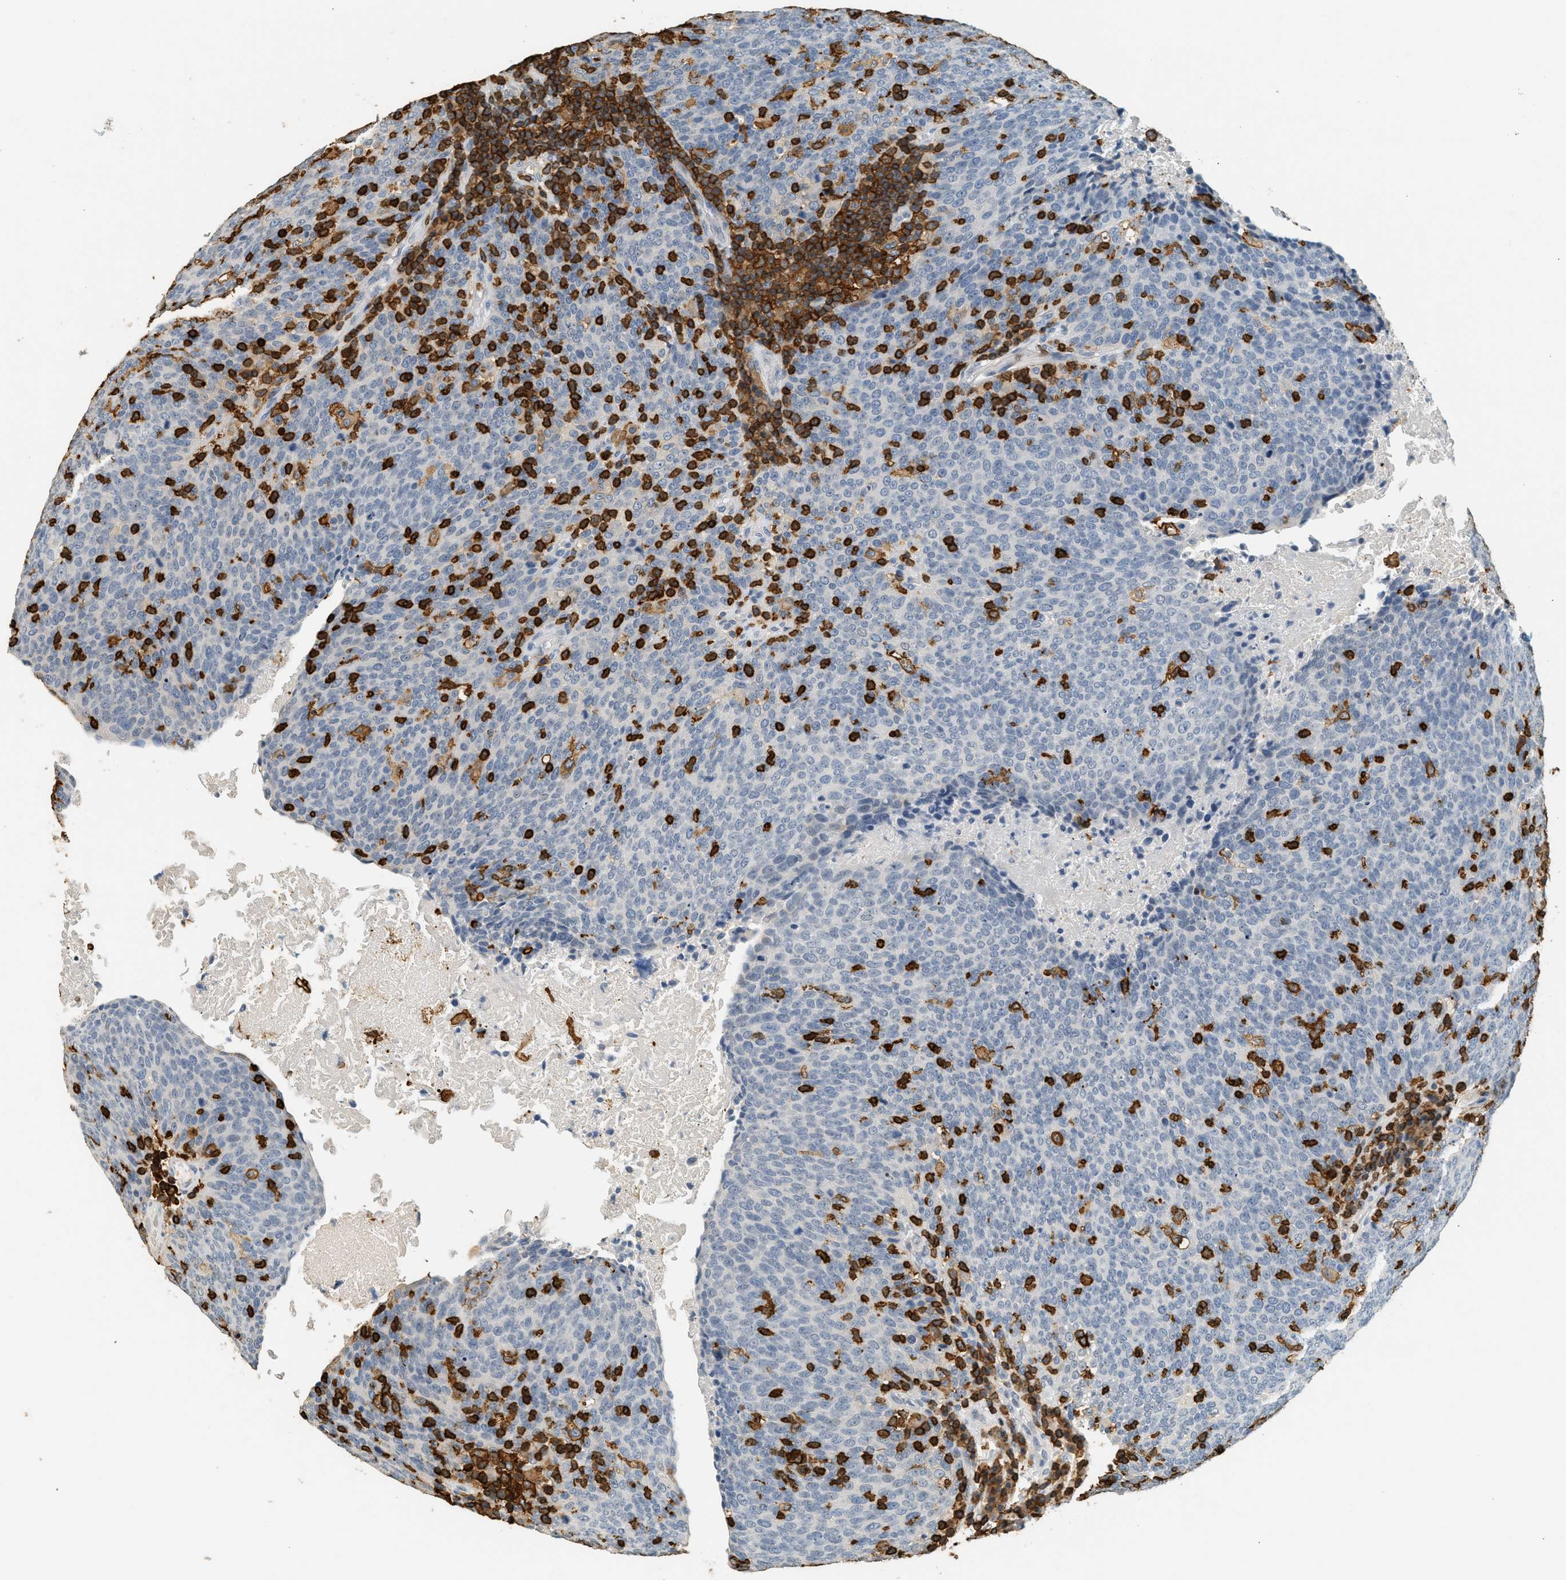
{"staining": {"intensity": "negative", "quantity": "none", "location": "none"}, "tissue": "head and neck cancer", "cell_type": "Tumor cells", "image_type": "cancer", "snomed": [{"axis": "morphology", "description": "Squamous cell carcinoma, NOS"}, {"axis": "morphology", "description": "Squamous cell carcinoma, metastatic, NOS"}, {"axis": "topography", "description": "Lymph node"}, {"axis": "topography", "description": "Head-Neck"}], "caption": "This is an immunohistochemistry photomicrograph of head and neck cancer (squamous cell carcinoma). There is no expression in tumor cells.", "gene": "LSP1", "patient": {"sex": "male", "age": 62}}